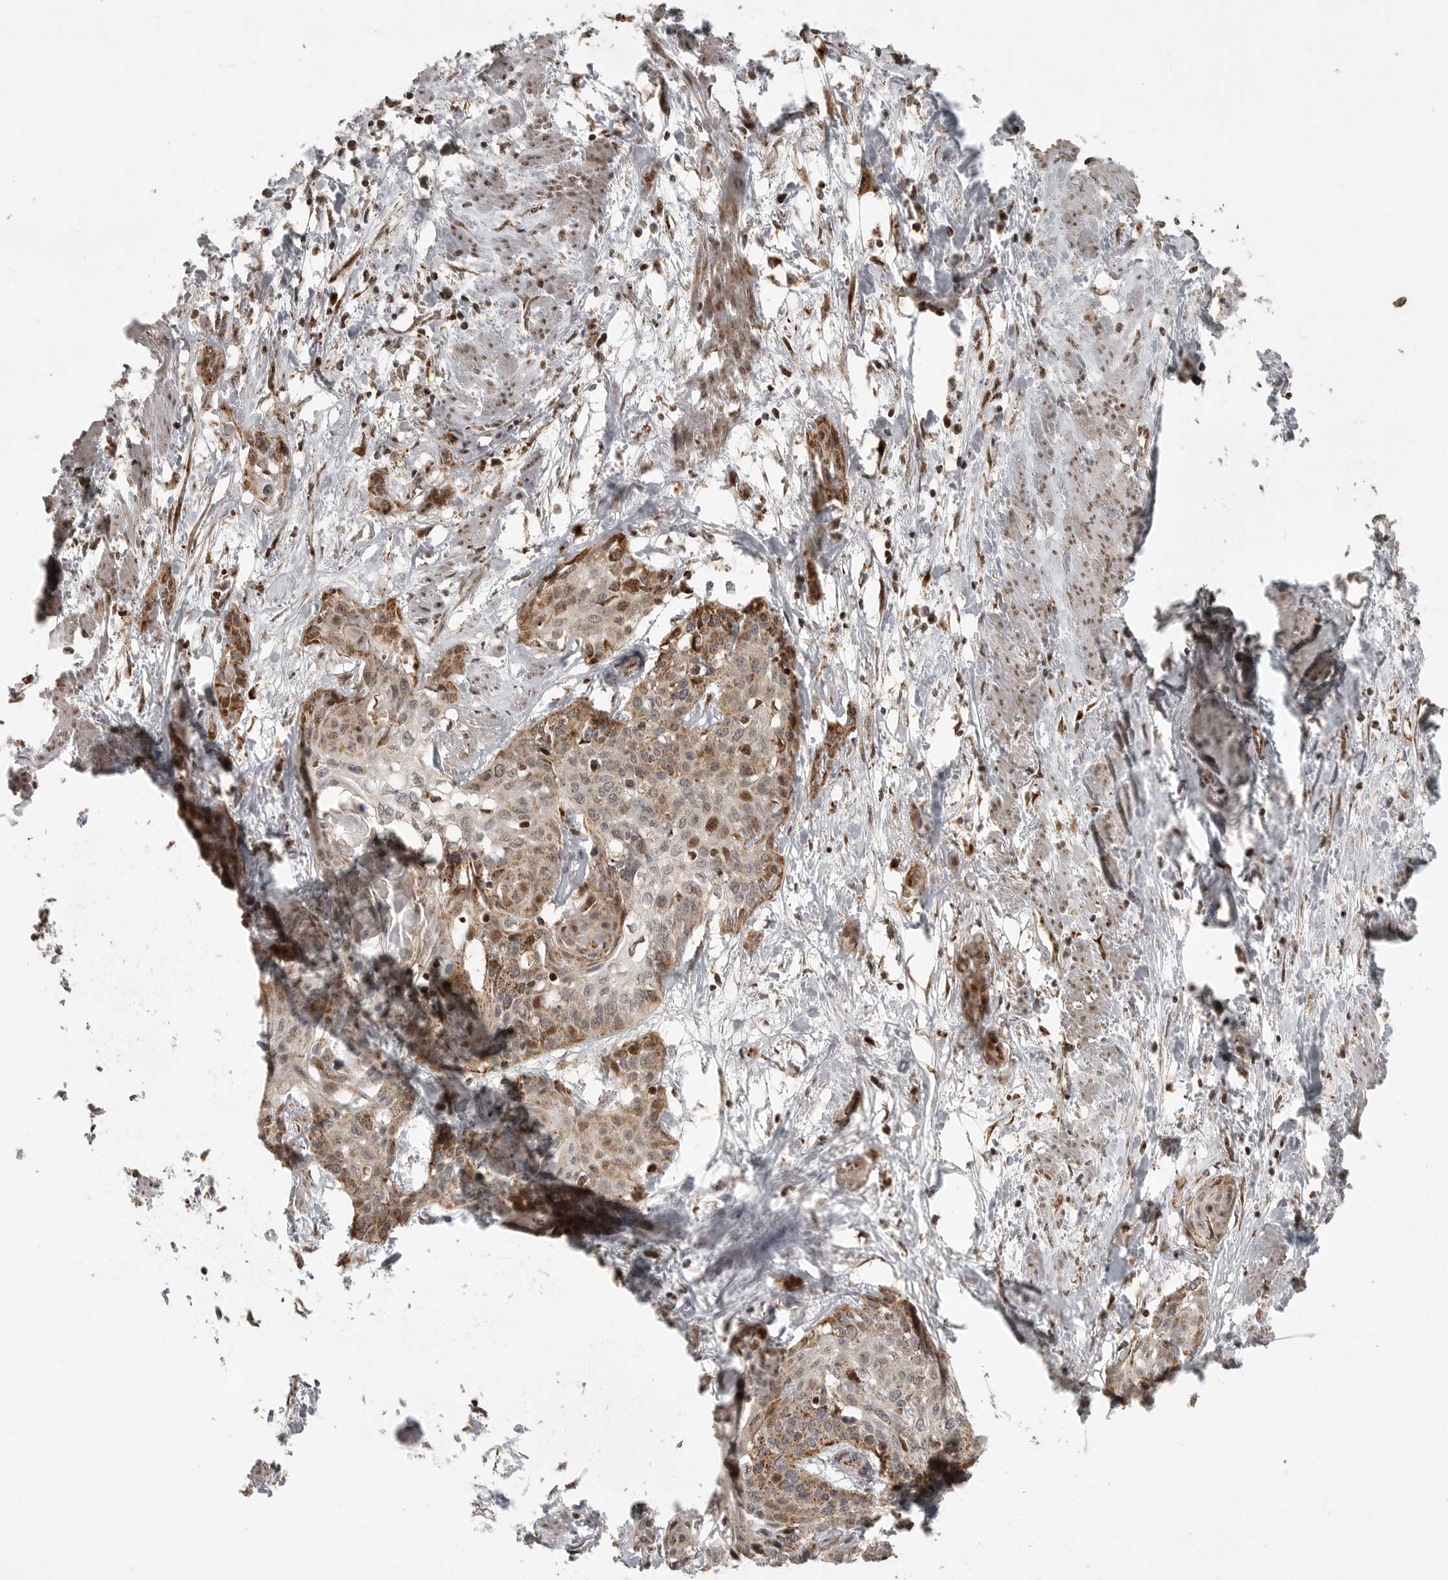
{"staining": {"intensity": "moderate", "quantity": ">75%", "location": "cytoplasmic/membranous,nuclear"}, "tissue": "cervical cancer", "cell_type": "Tumor cells", "image_type": "cancer", "snomed": [{"axis": "morphology", "description": "Squamous cell carcinoma, NOS"}, {"axis": "topography", "description": "Cervix"}], "caption": "Immunohistochemistry (IHC) histopathology image of neoplastic tissue: squamous cell carcinoma (cervical) stained using immunohistochemistry reveals medium levels of moderate protein expression localized specifically in the cytoplasmic/membranous and nuclear of tumor cells, appearing as a cytoplasmic/membranous and nuclear brown color.", "gene": "NARS2", "patient": {"sex": "female", "age": 57}}